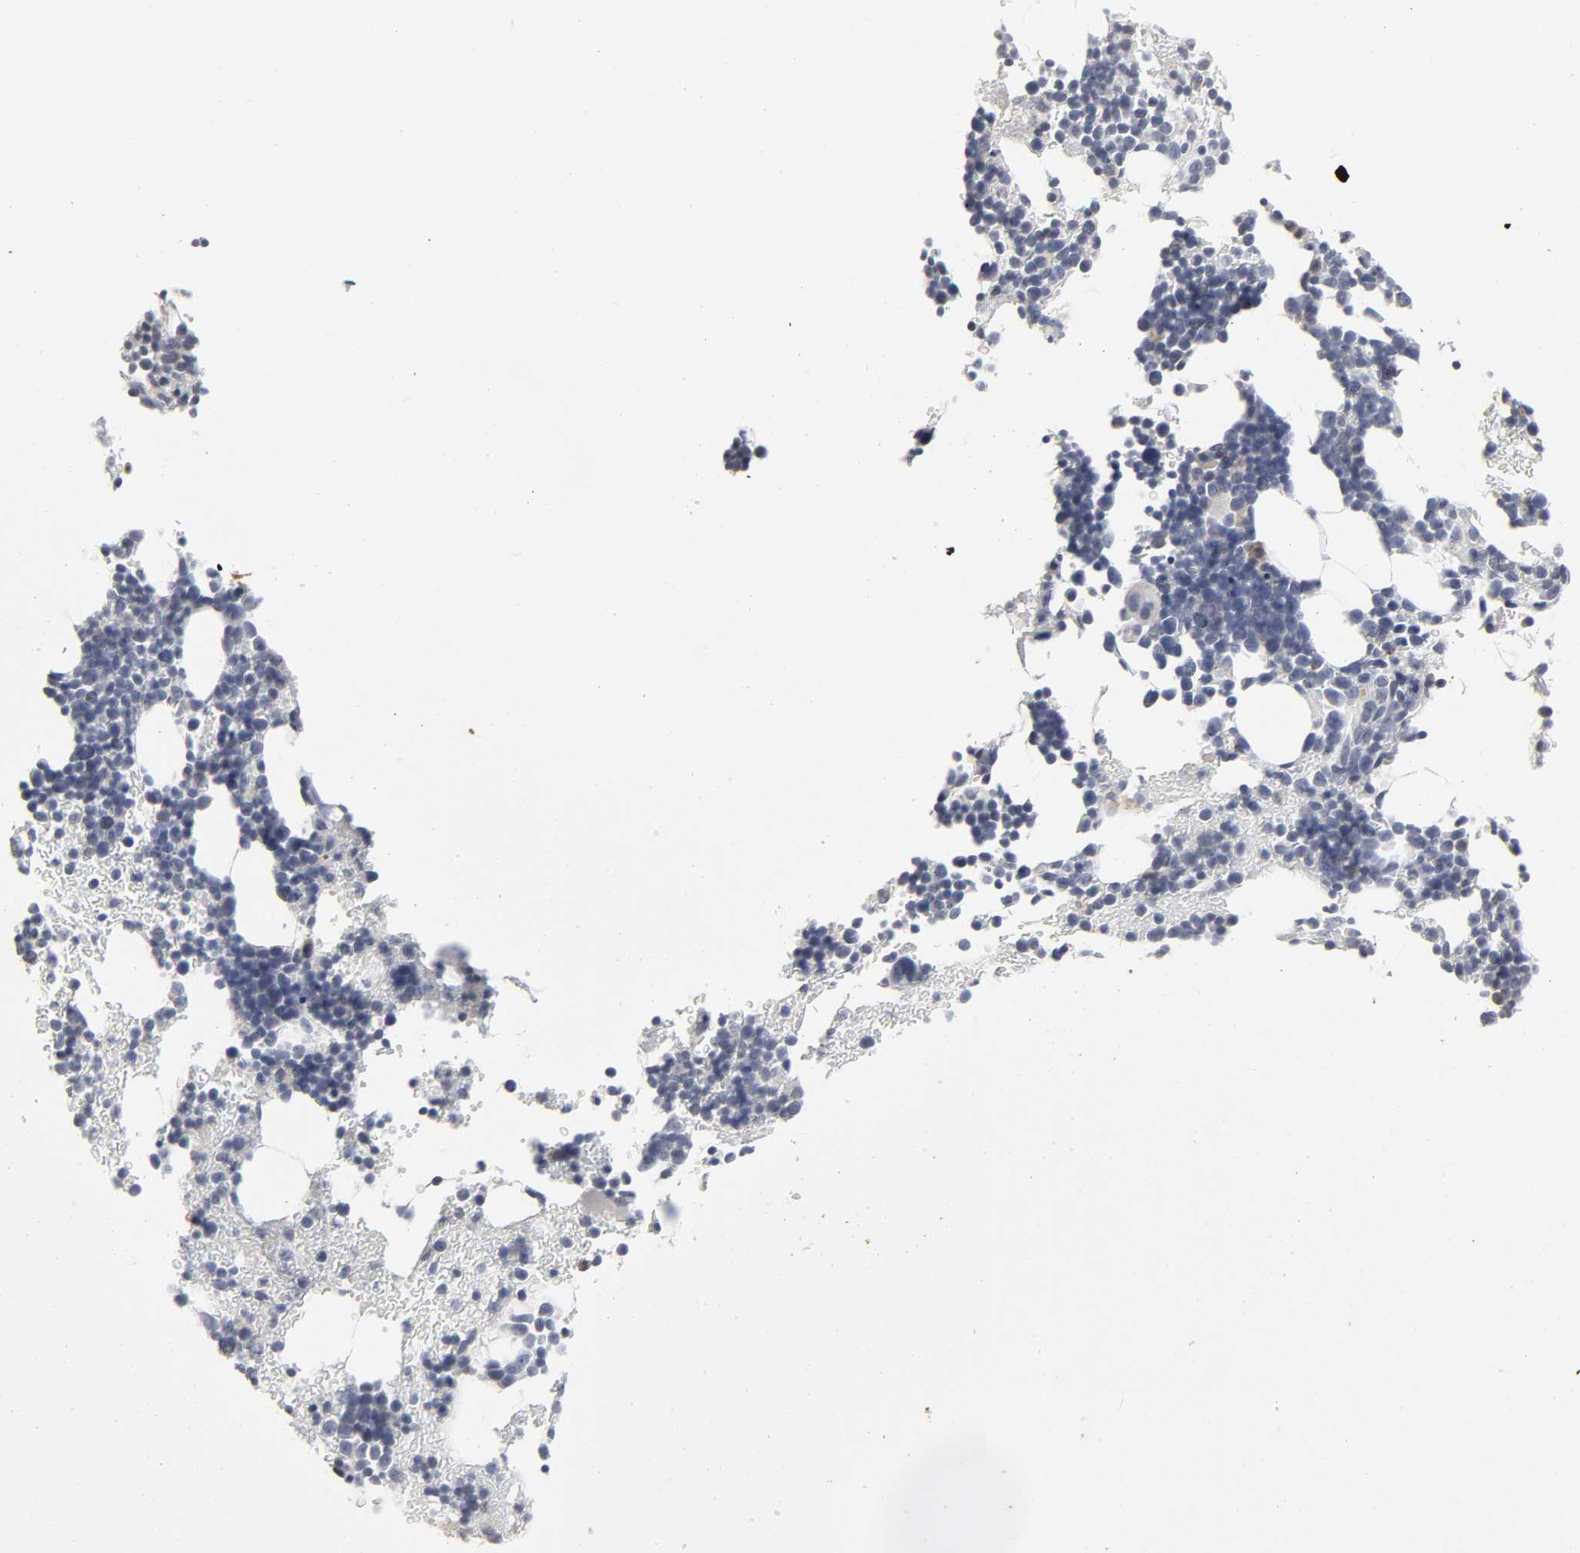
{"staining": {"intensity": "negative", "quantity": "none", "location": "none"}, "tissue": "bone marrow", "cell_type": "Hematopoietic cells", "image_type": "normal", "snomed": [{"axis": "morphology", "description": "Normal tissue, NOS"}, {"axis": "topography", "description": "Bone marrow"}], "caption": "IHC of normal bone marrow reveals no staining in hematopoietic cells. (DAB (3,3'-diaminobenzidine) IHC, high magnification).", "gene": "TCAP", "patient": {"sex": "male", "age": 17}}